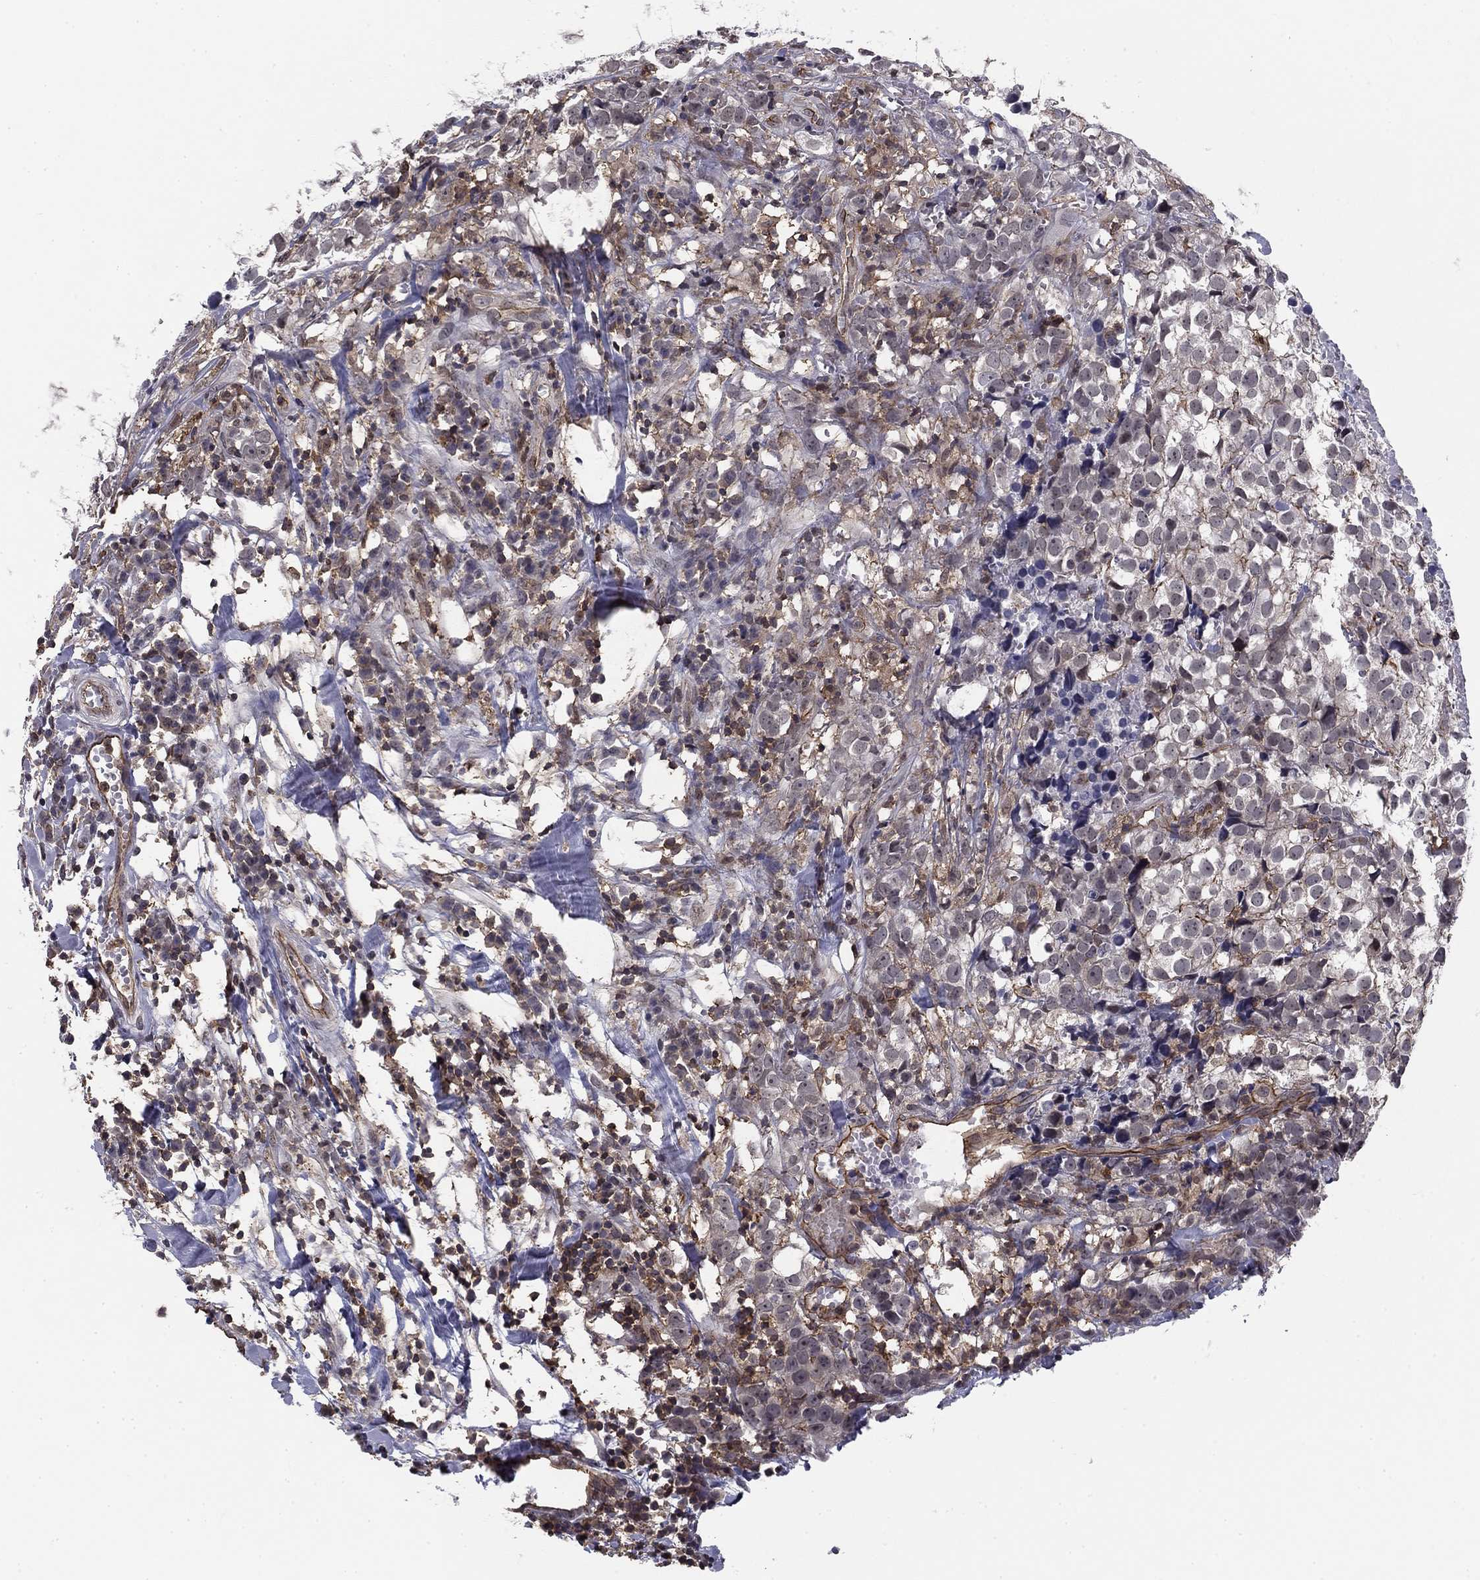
{"staining": {"intensity": "negative", "quantity": "none", "location": "none"}, "tissue": "breast cancer", "cell_type": "Tumor cells", "image_type": "cancer", "snomed": [{"axis": "morphology", "description": "Duct carcinoma"}, {"axis": "topography", "description": "Breast"}], "caption": "Photomicrograph shows no significant protein positivity in tumor cells of breast cancer.", "gene": "PLCB2", "patient": {"sex": "female", "age": 30}}